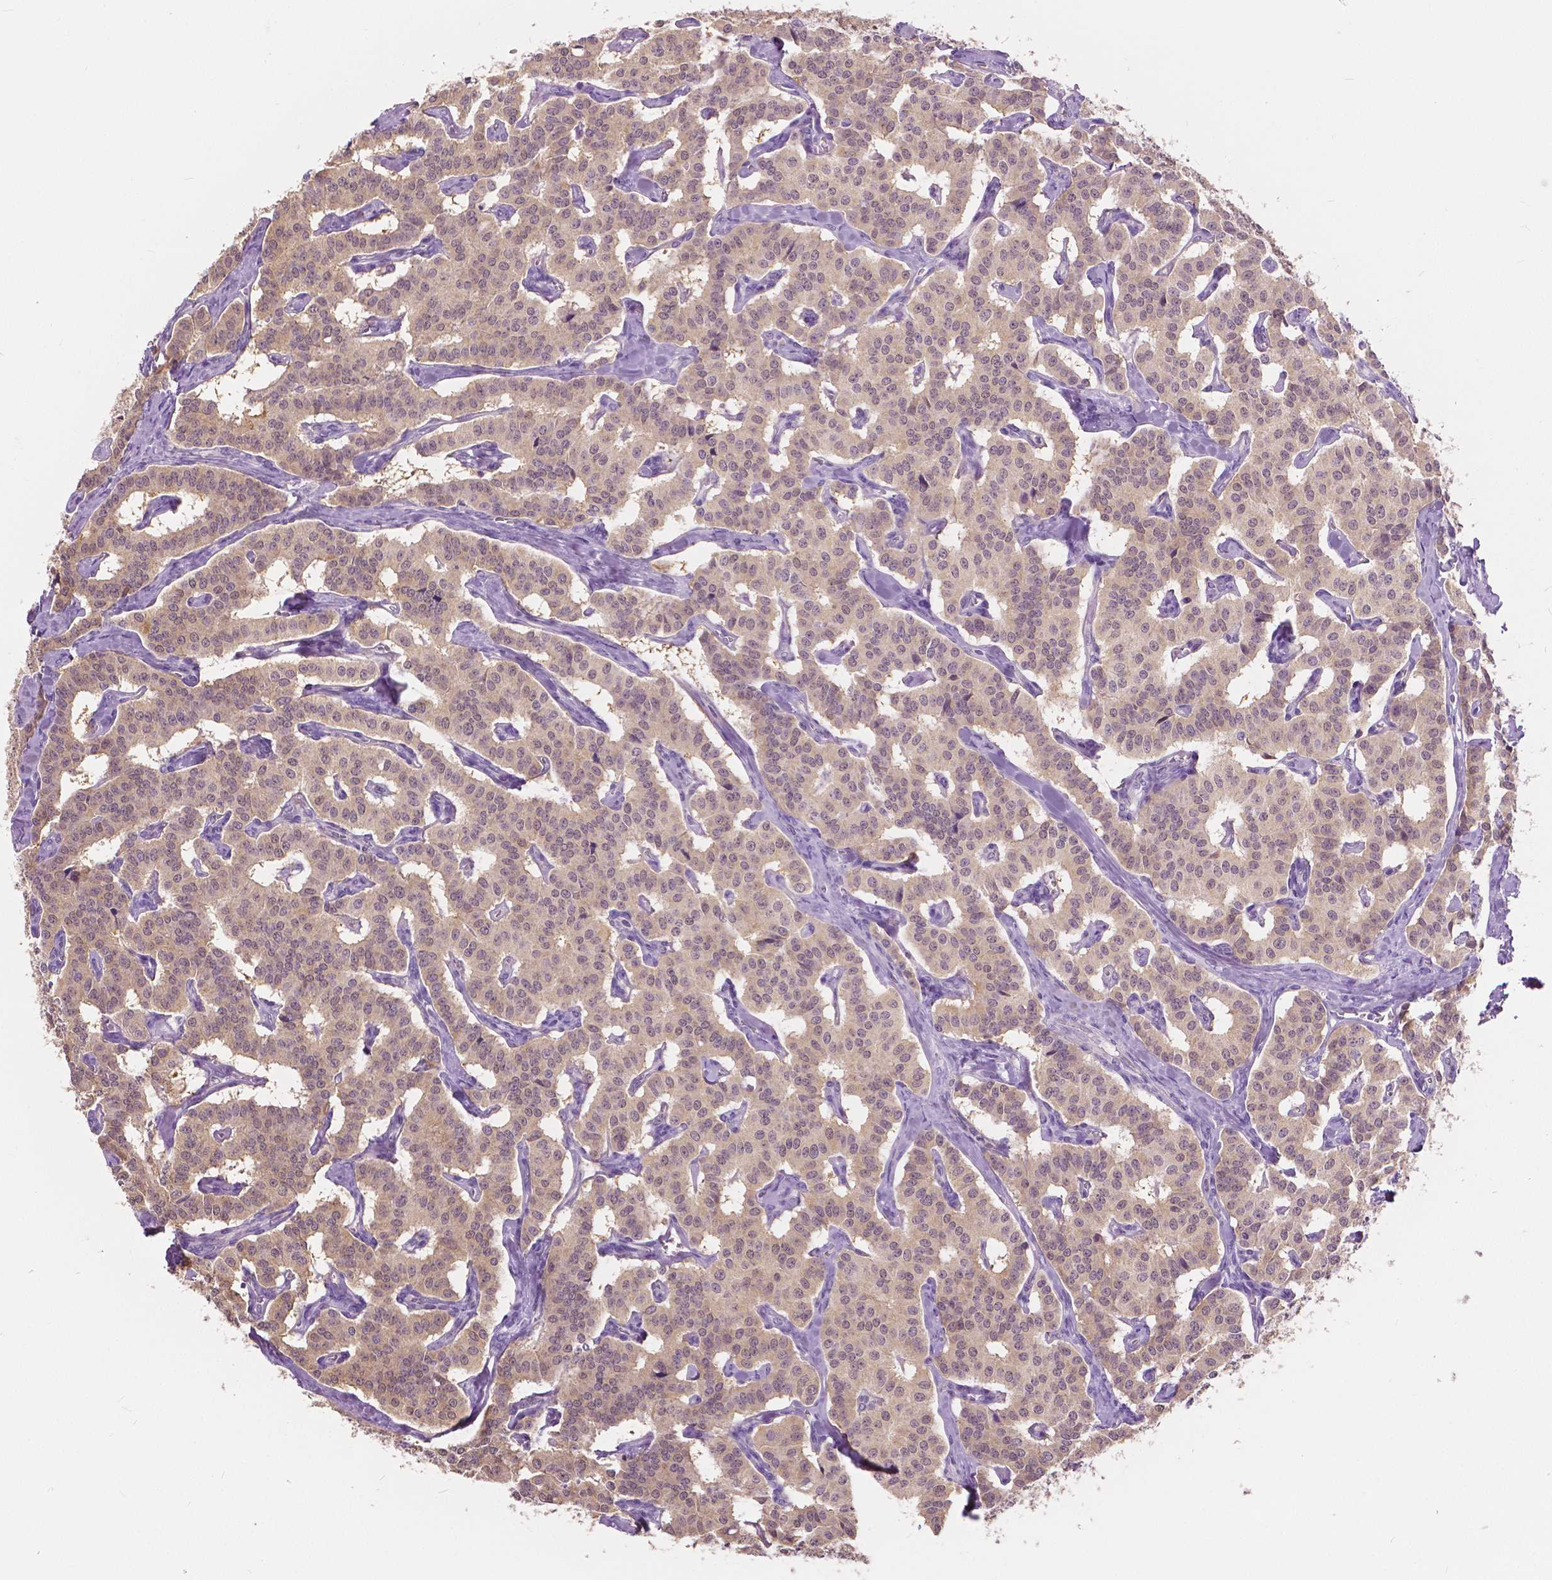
{"staining": {"intensity": "weak", "quantity": ">75%", "location": "cytoplasmic/membranous,nuclear"}, "tissue": "carcinoid", "cell_type": "Tumor cells", "image_type": "cancer", "snomed": [{"axis": "morphology", "description": "Carcinoid, malignant, NOS"}, {"axis": "topography", "description": "Lung"}], "caption": "Weak cytoplasmic/membranous and nuclear protein positivity is seen in about >75% of tumor cells in malignant carcinoid.", "gene": "TKFC", "patient": {"sex": "female", "age": 46}}